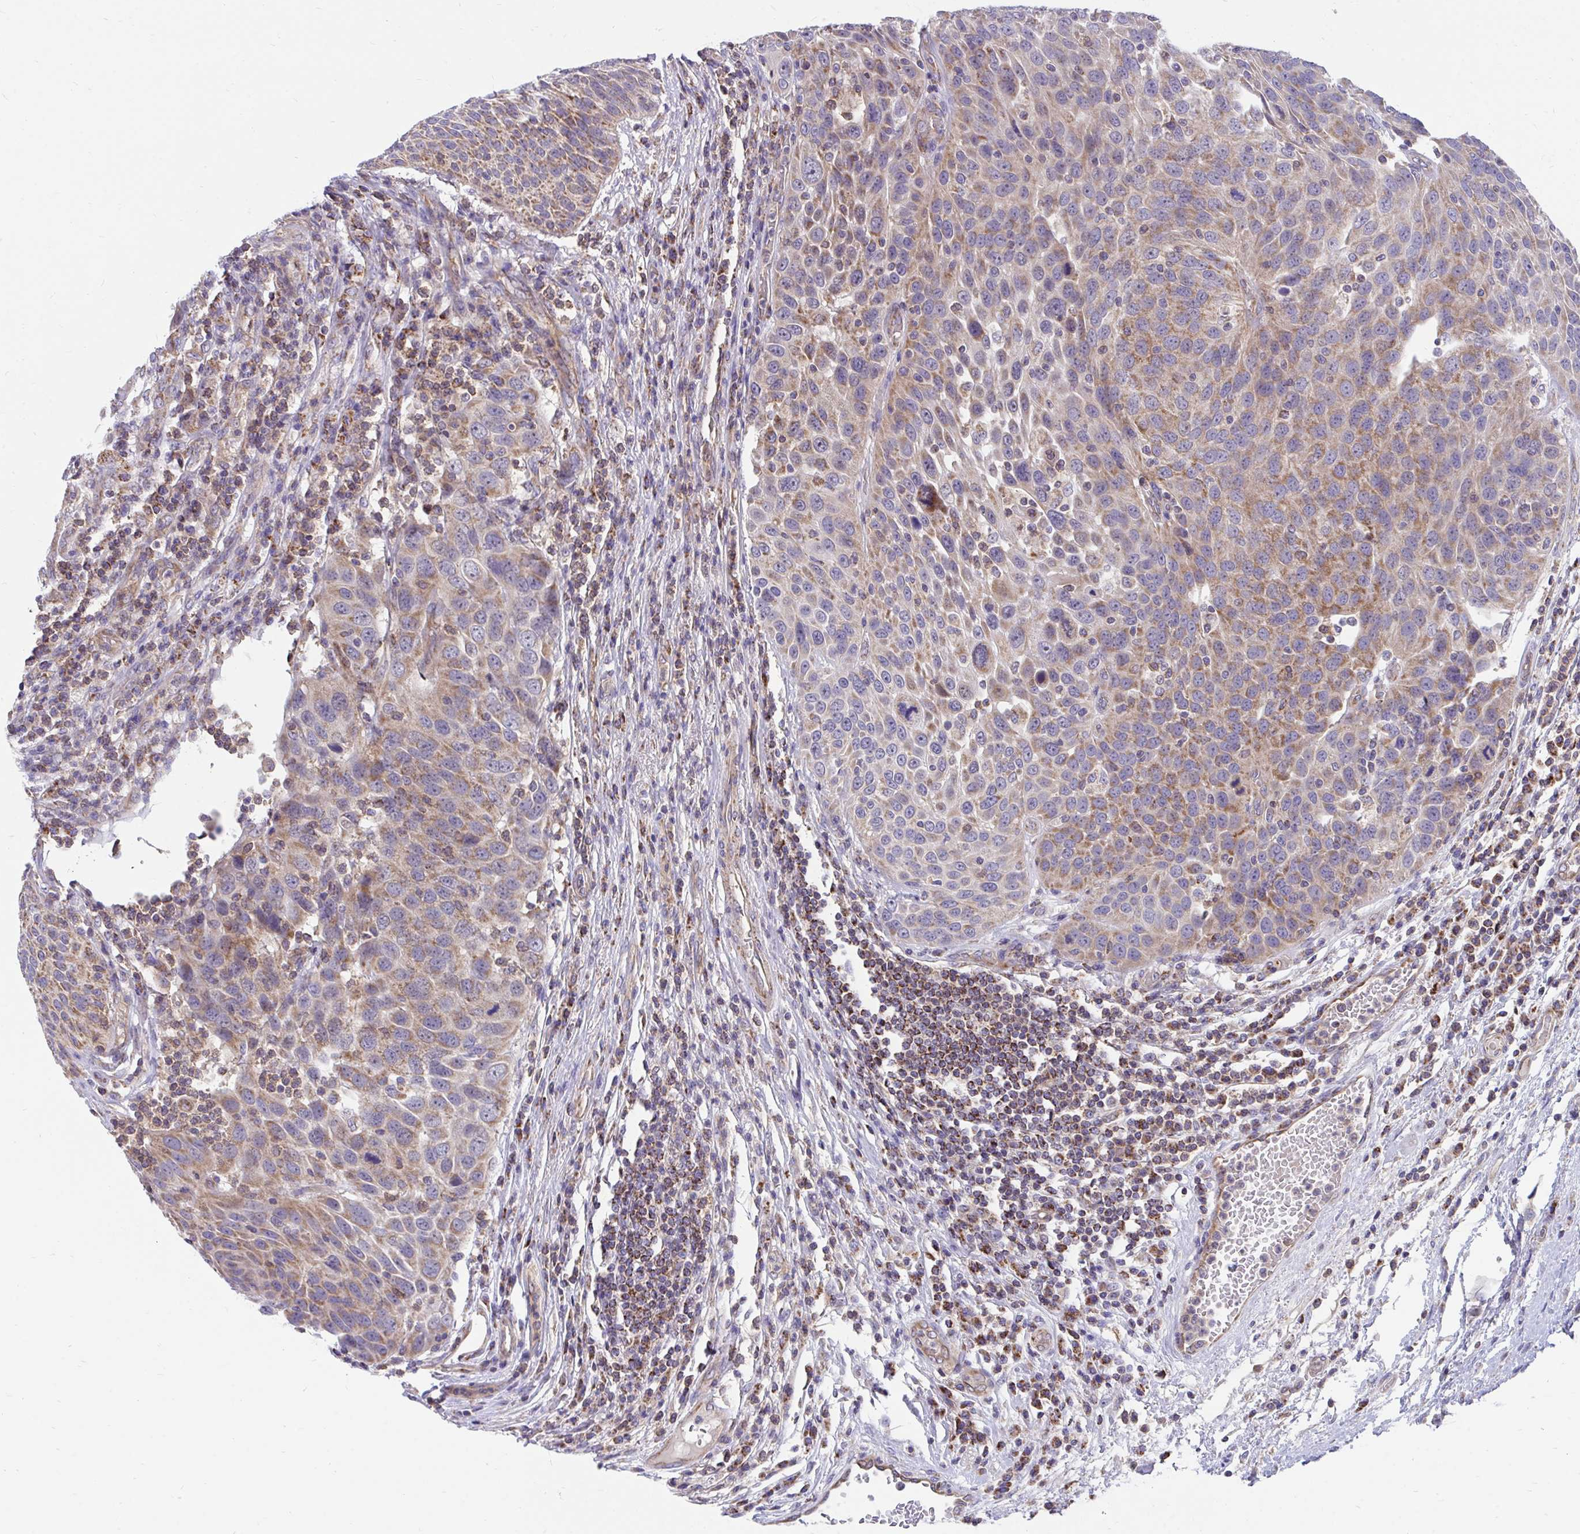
{"staining": {"intensity": "moderate", "quantity": ">75%", "location": "cytoplasmic/membranous"}, "tissue": "urothelial cancer", "cell_type": "Tumor cells", "image_type": "cancer", "snomed": [{"axis": "morphology", "description": "Urothelial carcinoma, High grade"}, {"axis": "topography", "description": "Urinary bladder"}], "caption": "Protein expression analysis of urothelial carcinoma (high-grade) demonstrates moderate cytoplasmic/membranous staining in approximately >75% of tumor cells. (brown staining indicates protein expression, while blue staining denotes nuclei).", "gene": "FHIP1B", "patient": {"sex": "female", "age": 70}}